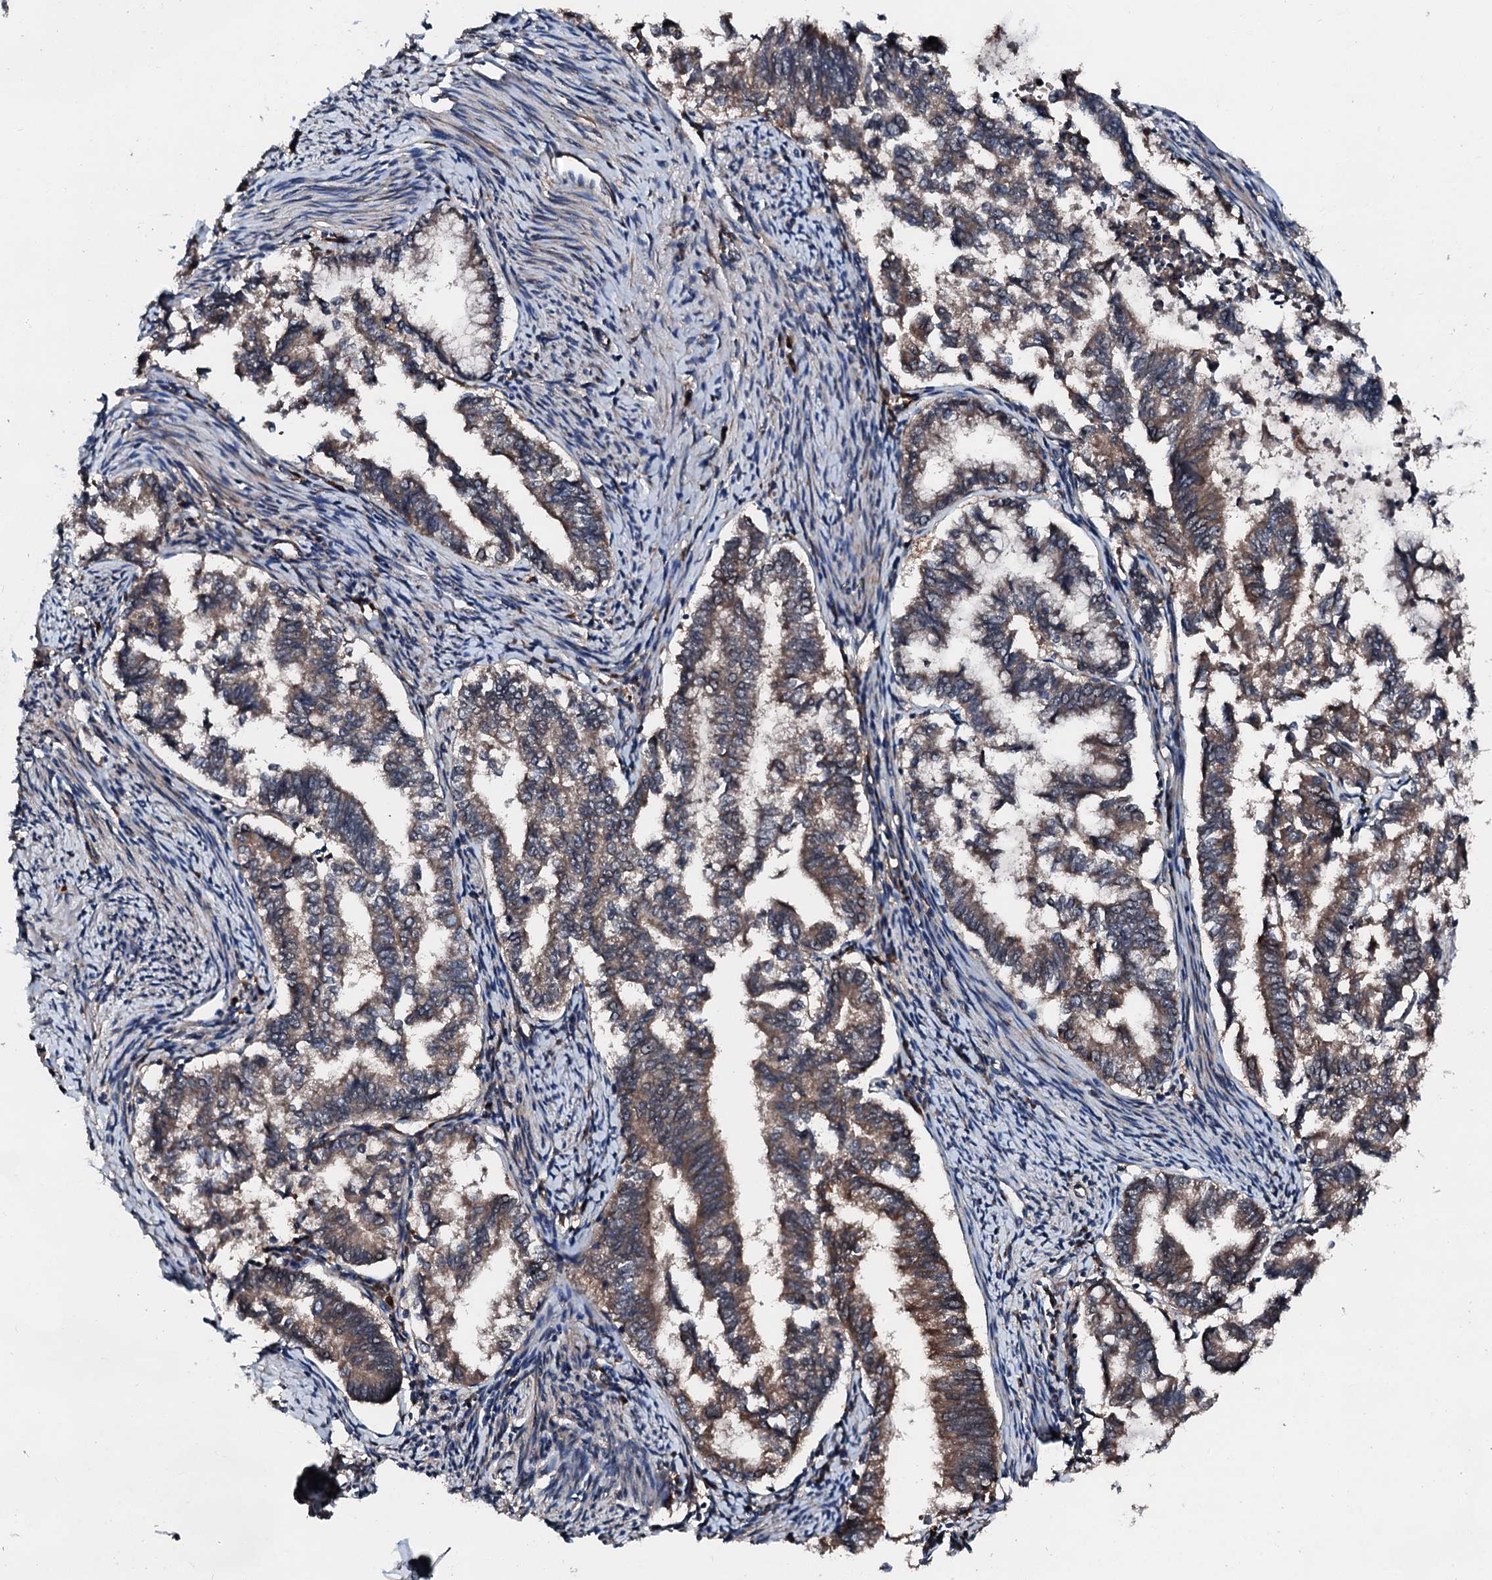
{"staining": {"intensity": "moderate", "quantity": ">75%", "location": "cytoplasmic/membranous"}, "tissue": "endometrial cancer", "cell_type": "Tumor cells", "image_type": "cancer", "snomed": [{"axis": "morphology", "description": "Adenocarcinoma, NOS"}, {"axis": "topography", "description": "Endometrium"}], "caption": "An image of endometrial adenocarcinoma stained for a protein reveals moderate cytoplasmic/membranous brown staining in tumor cells.", "gene": "FGD4", "patient": {"sex": "female", "age": 79}}